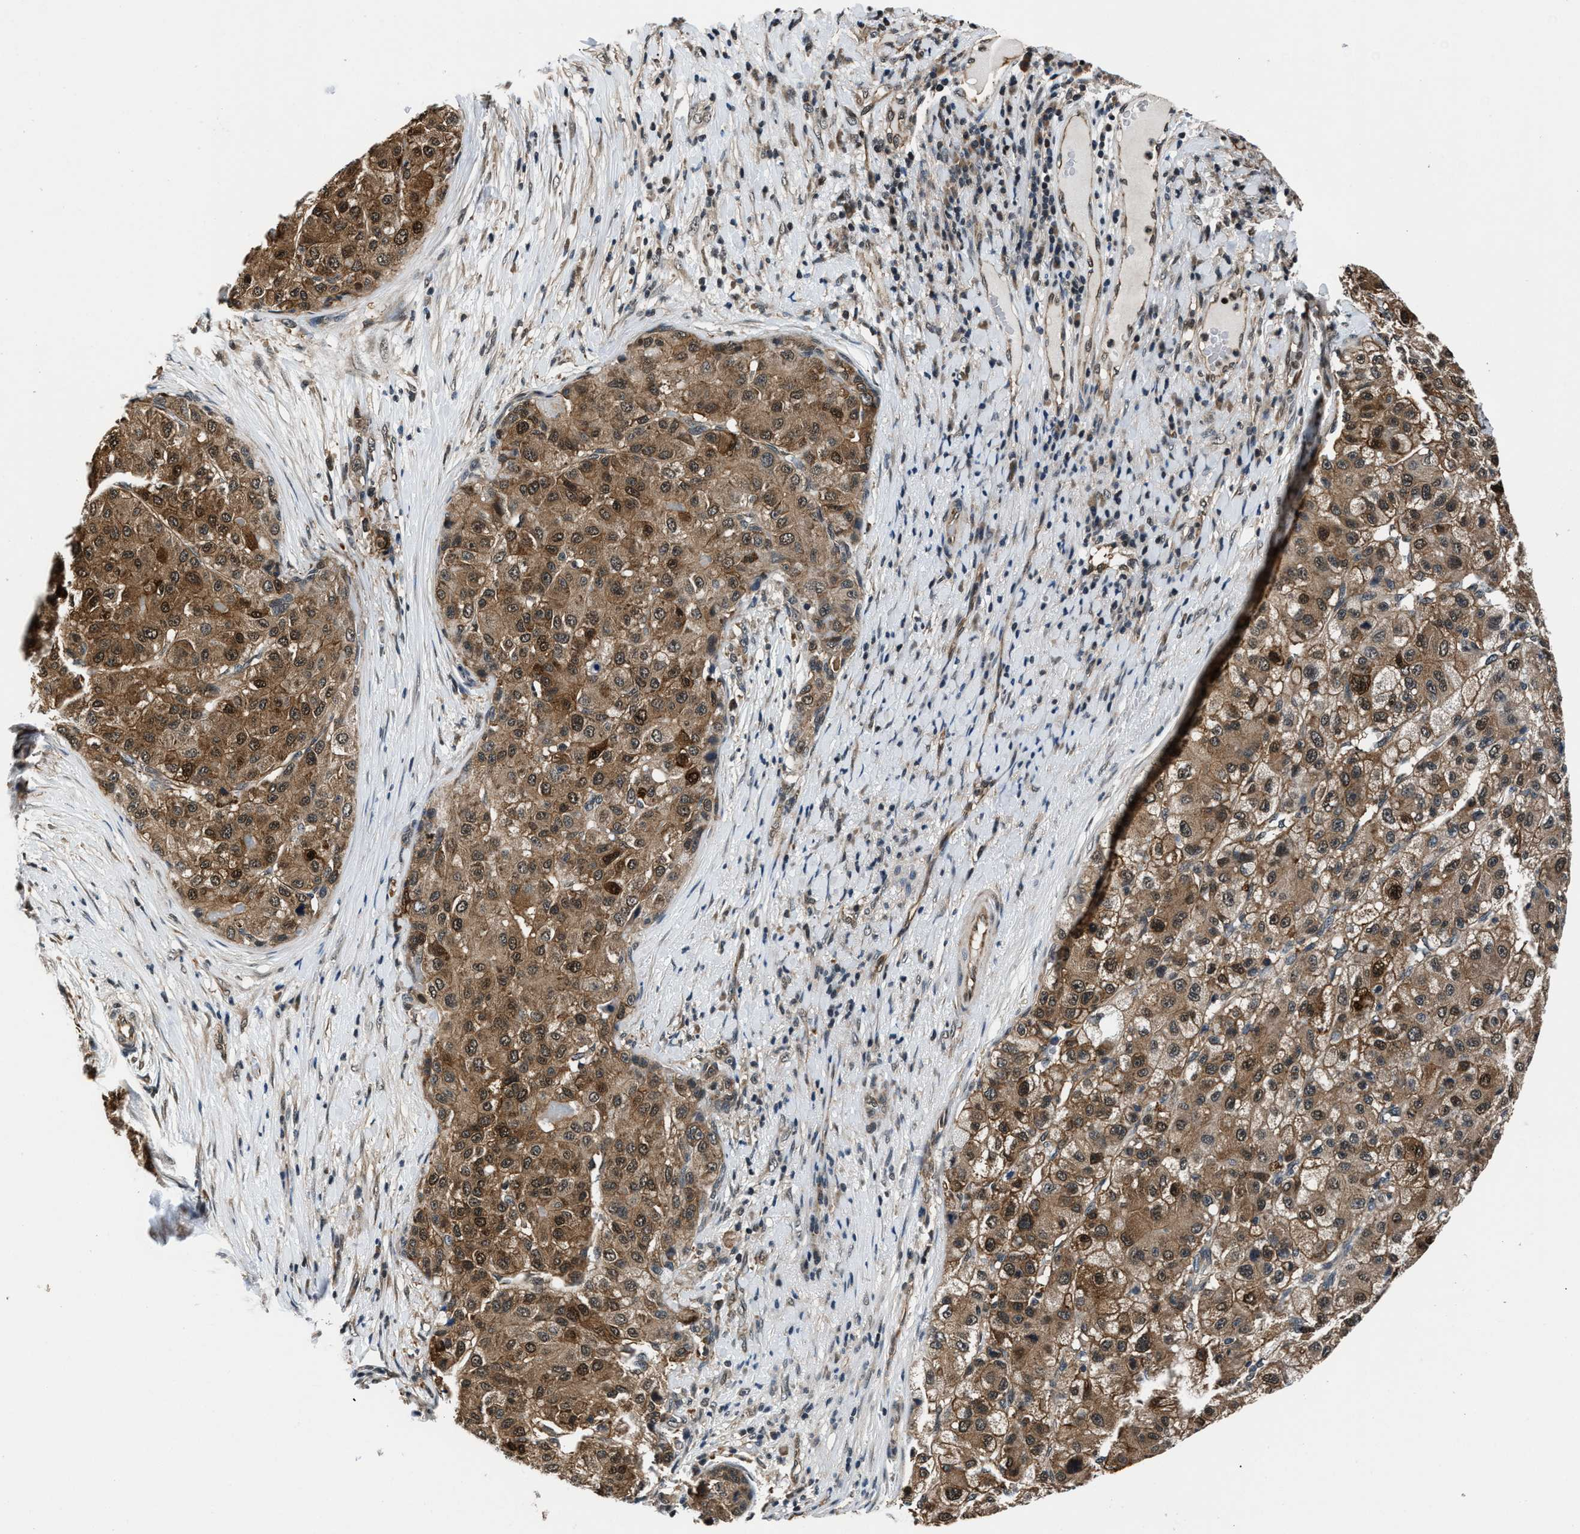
{"staining": {"intensity": "moderate", "quantity": ">75%", "location": "cytoplasmic/membranous,nuclear"}, "tissue": "liver cancer", "cell_type": "Tumor cells", "image_type": "cancer", "snomed": [{"axis": "morphology", "description": "Carcinoma, Hepatocellular, NOS"}, {"axis": "topography", "description": "Liver"}], "caption": "Immunohistochemical staining of liver cancer displays medium levels of moderate cytoplasmic/membranous and nuclear protein expression in about >75% of tumor cells.", "gene": "RBM33", "patient": {"sex": "male", "age": 80}}